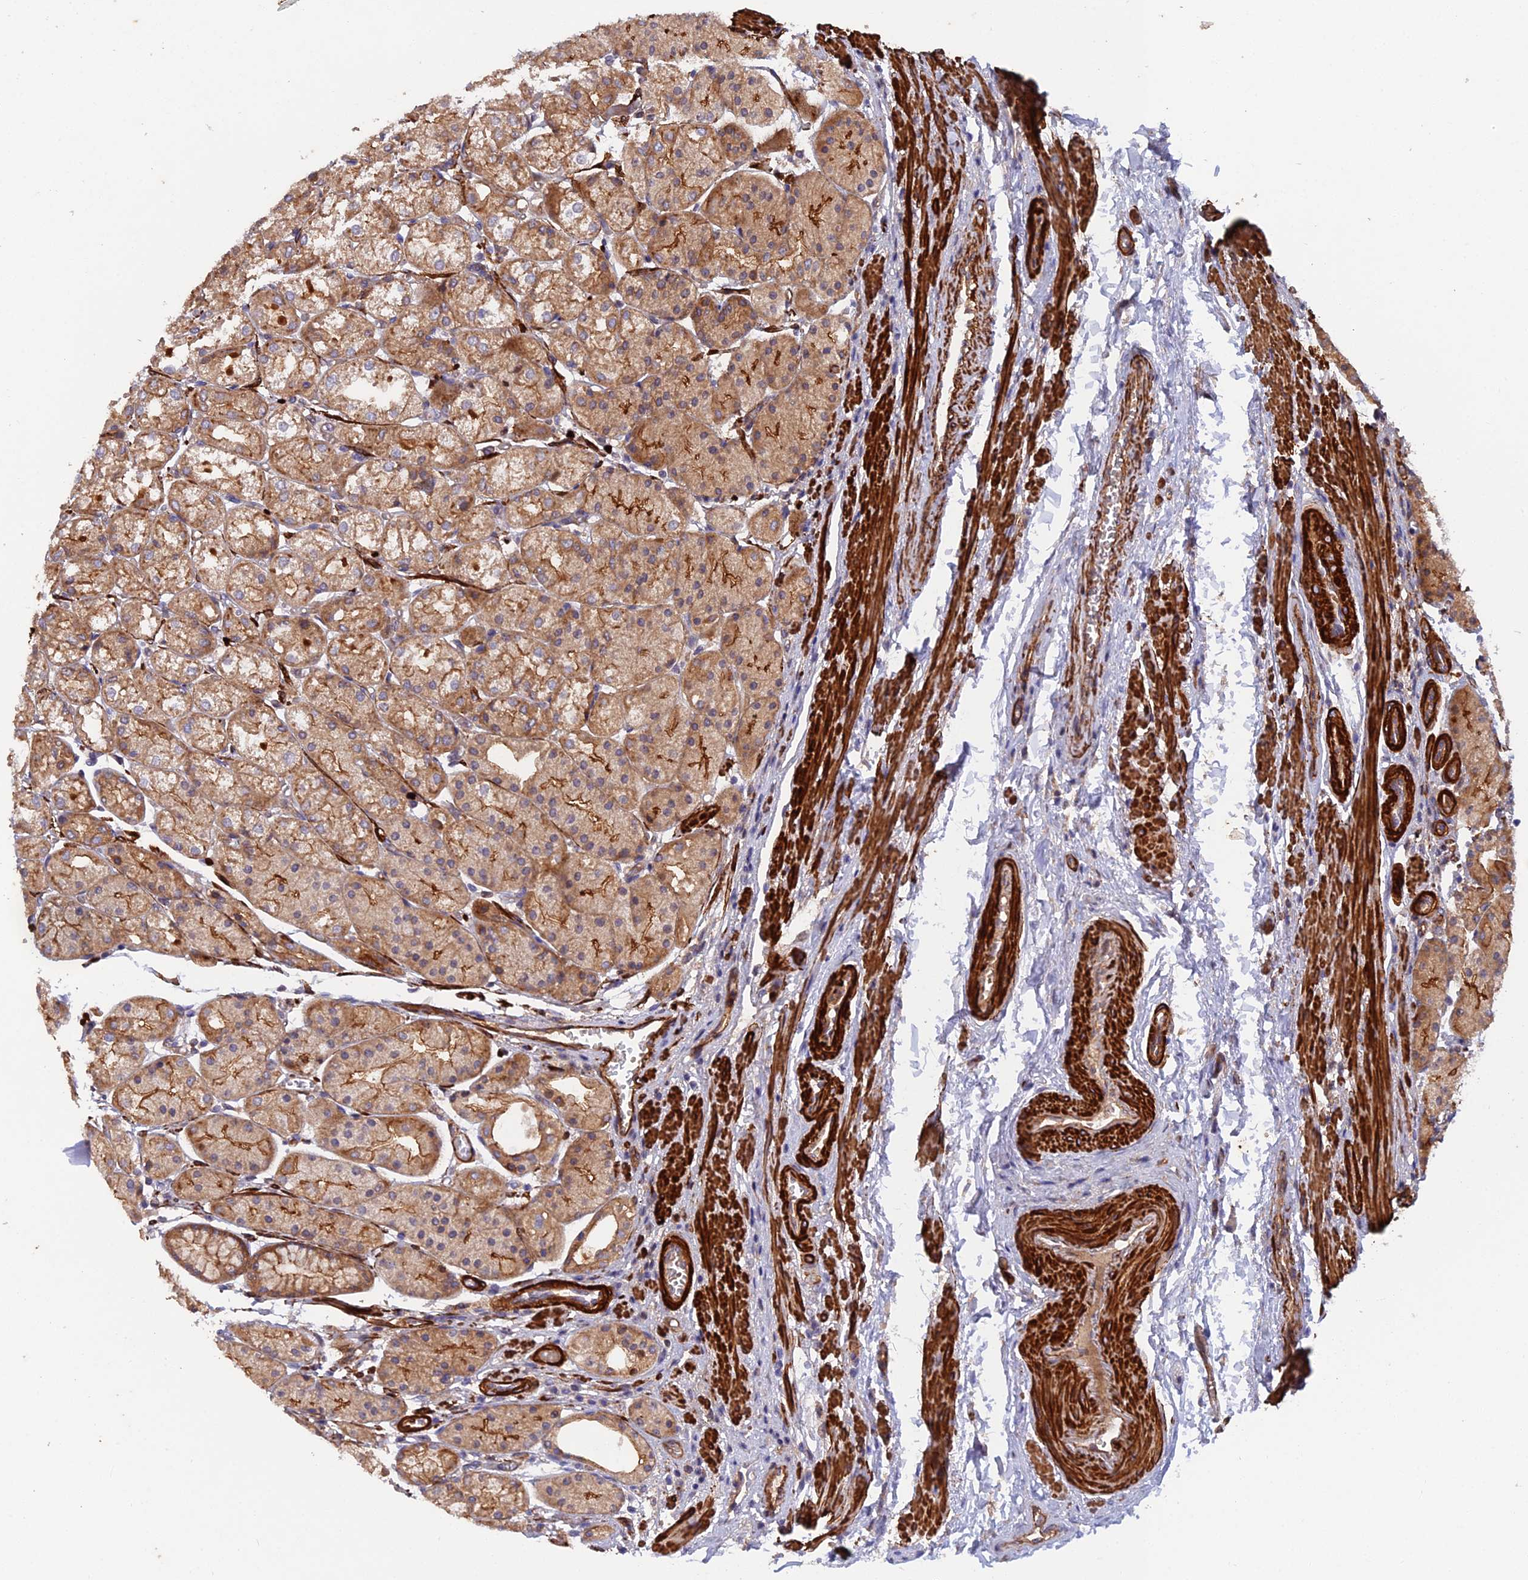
{"staining": {"intensity": "strong", "quantity": "25%-75%", "location": "cytoplasmic/membranous"}, "tissue": "stomach", "cell_type": "Glandular cells", "image_type": "normal", "snomed": [{"axis": "morphology", "description": "Normal tissue, NOS"}, {"axis": "topography", "description": "Stomach, upper"}], "caption": "Protein staining of unremarkable stomach demonstrates strong cytoplasmic/membranous expression in about 25%-75% of glandular cells.", "gene": "RALGAPA2", "patient": {"sex": "male", "age": 72}}